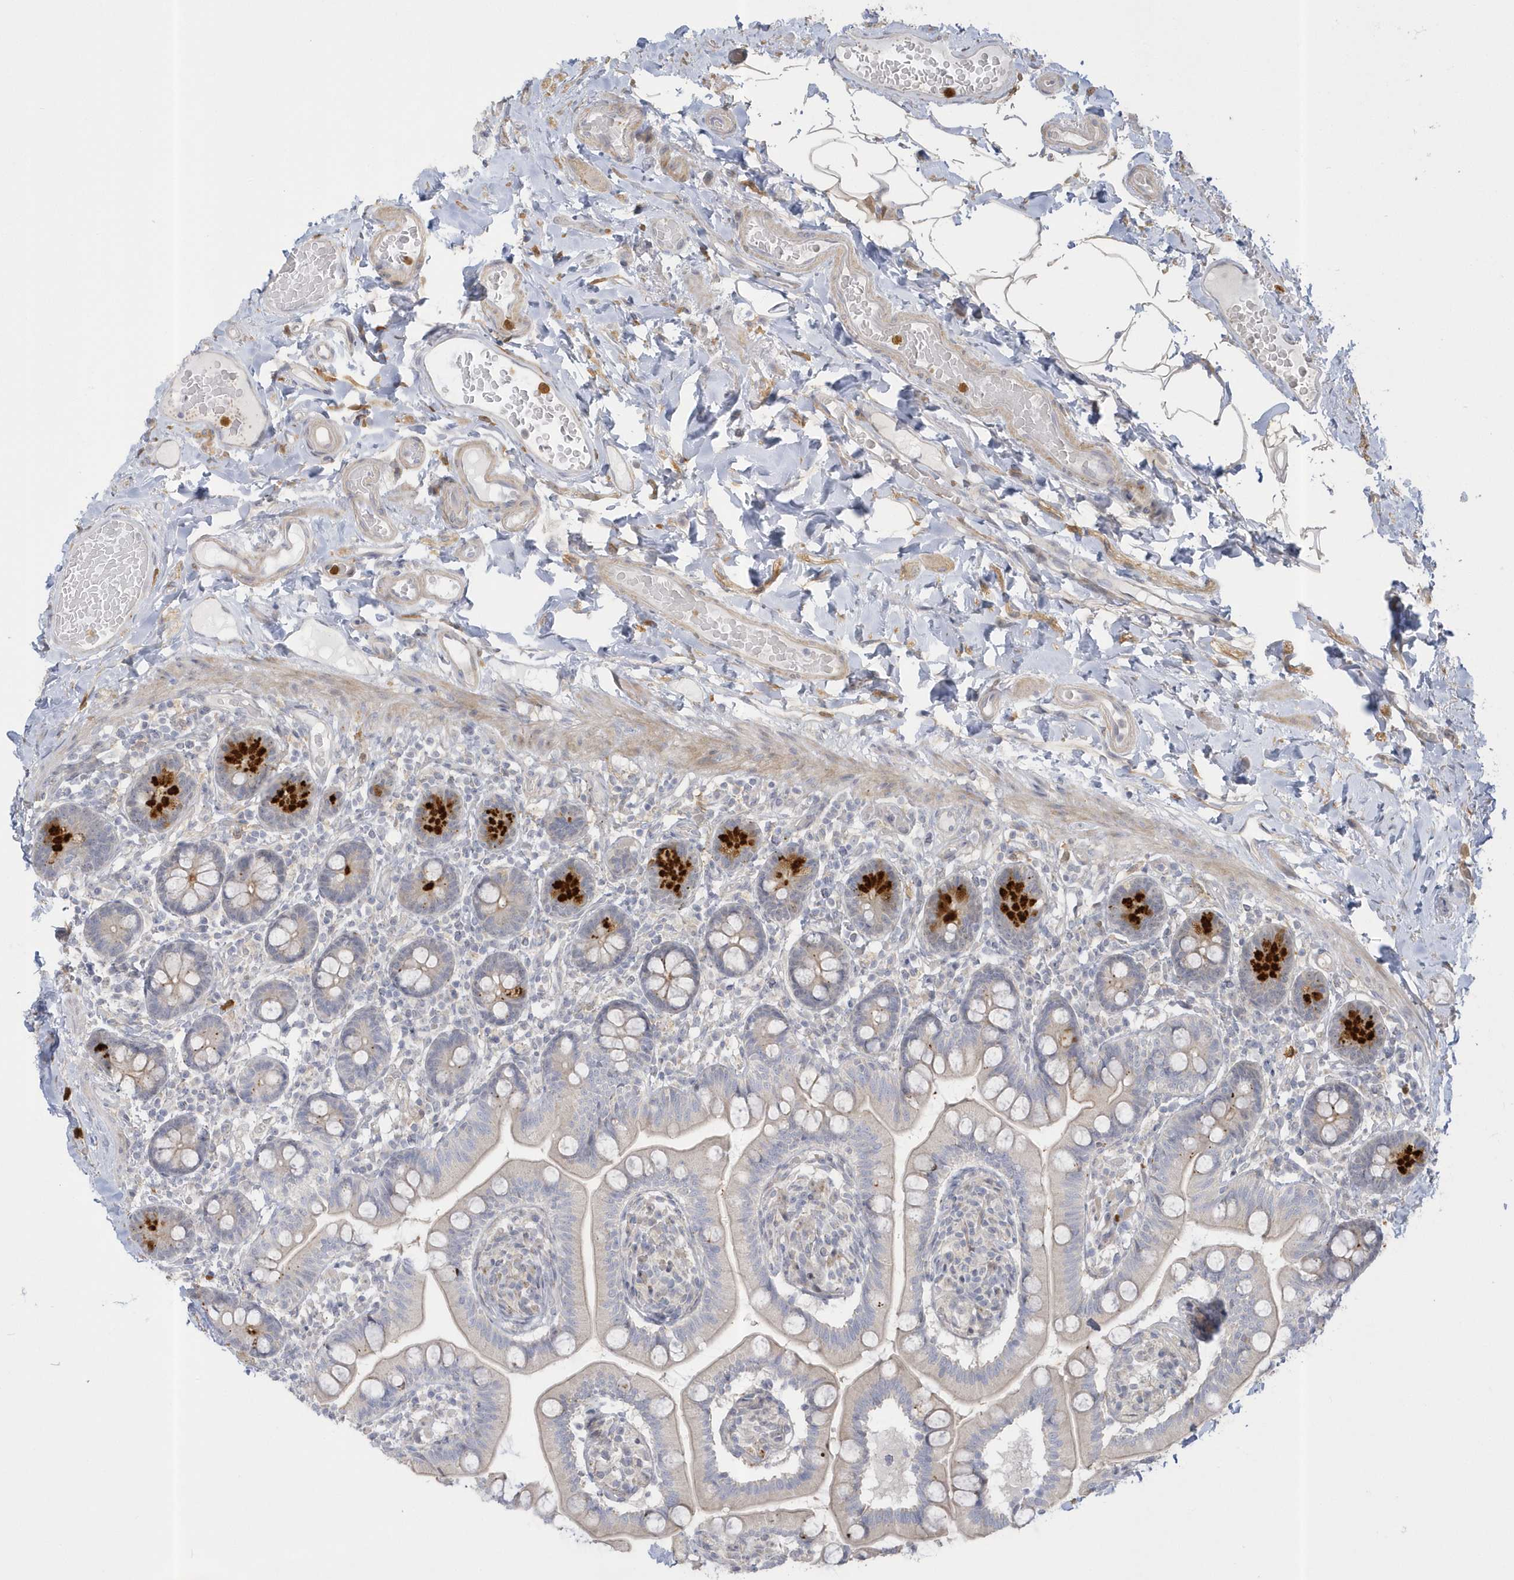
{"staining": {"intensity": "strong", "quantity": "<25%", "location": "cytoplasmic/membranous"}, "tissue": "small intestine", "cell_type": "Glandular cells", "image_type": "normal", "snomed": [{"axis": "morphology", "description": "Normal tissue, NOS"}, {"axis": "topography", "description": "Small intestine"}], "caption": "This is a histology image of immunohistochemistry staining of unremarkable small intestine, which shows strong staining in the cytoplasmic/membranous of glandular cells.", "gene": "NAF1", "patient": {"sex": "female", "age": 64}}